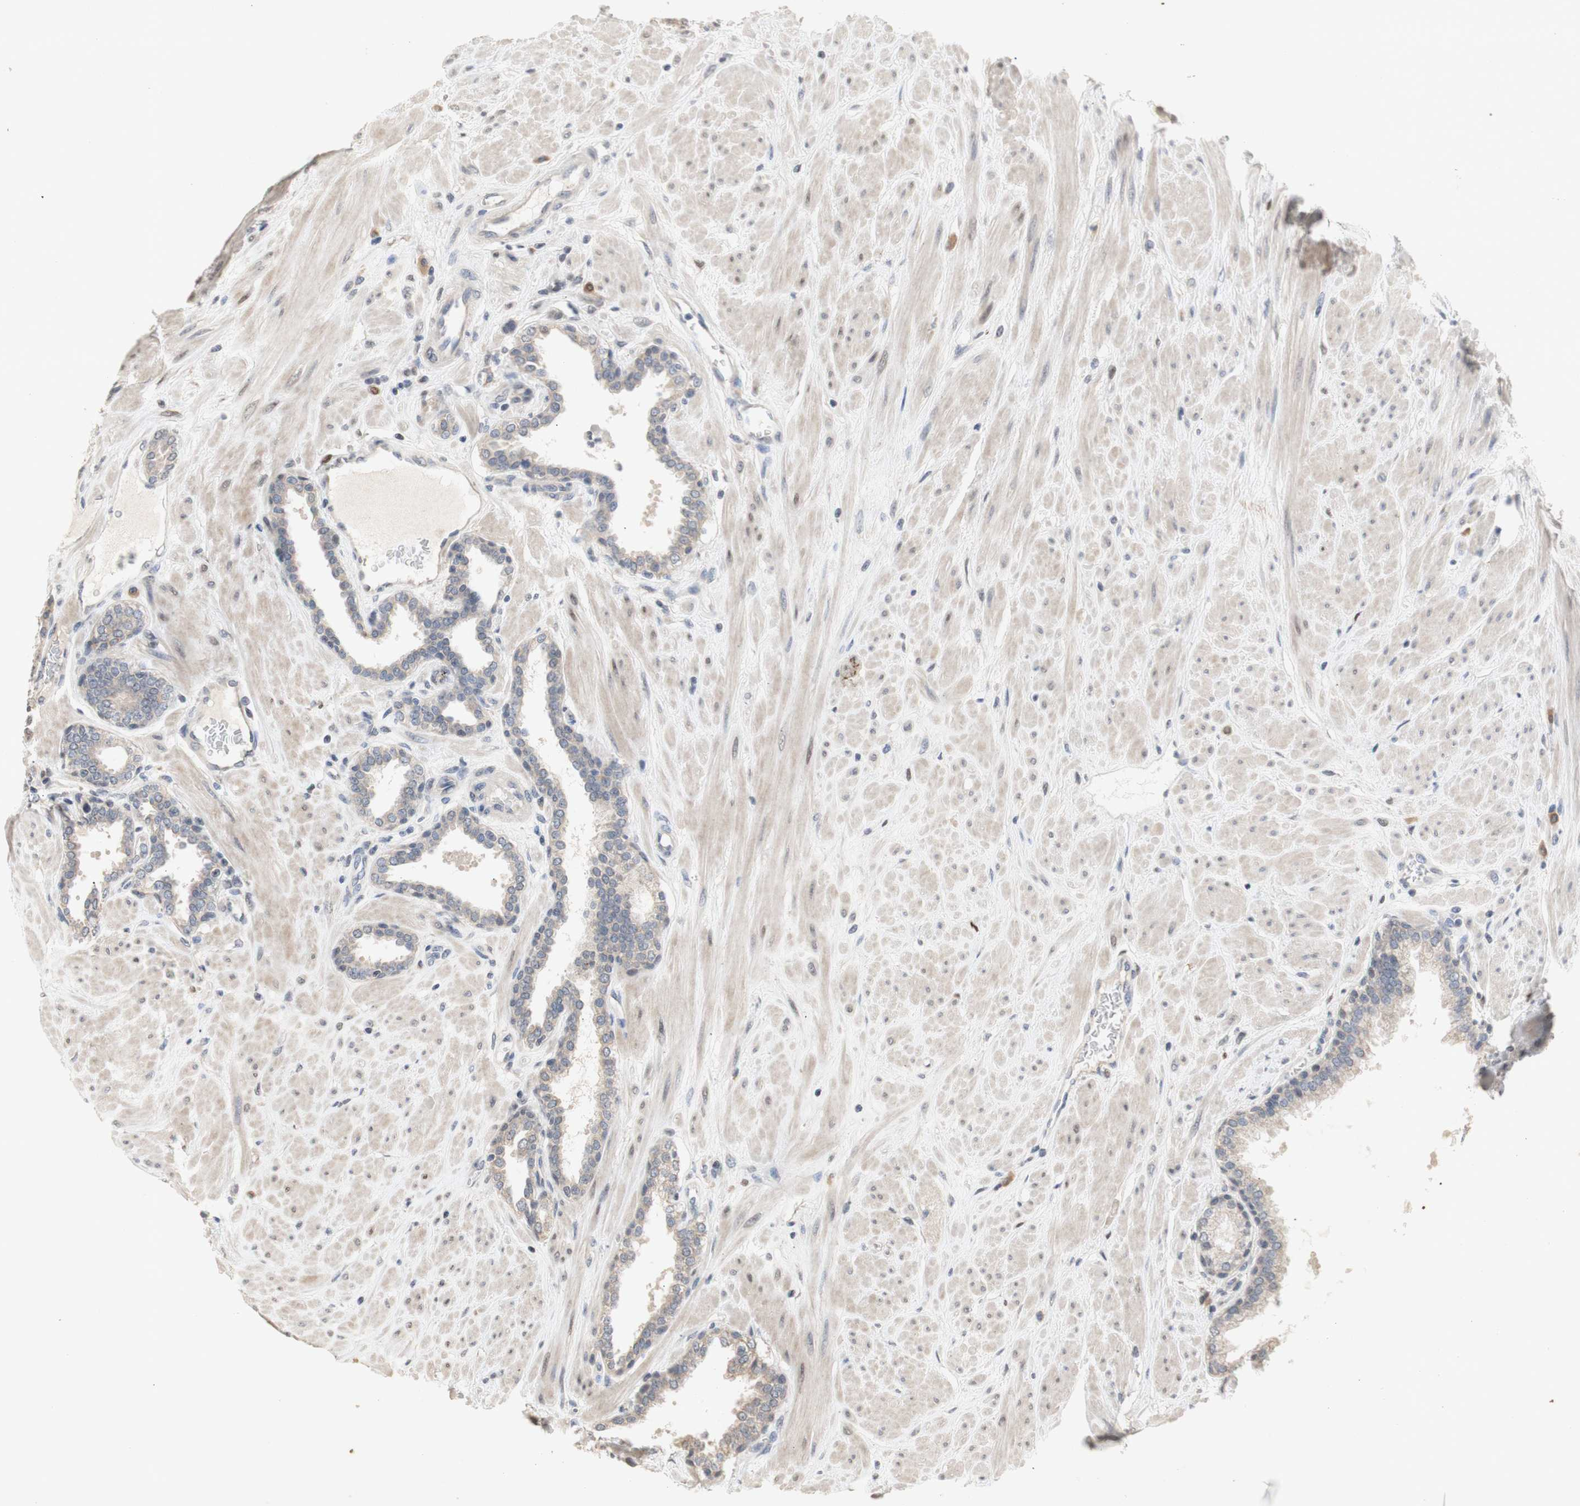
{"staining": {"intensity": "weak", "quantity": "<25%", "location": "cytoplasmic/membranous"}, "tissue": "prostate", "cell_type": "Glandular cells", "image_type": "normal", "snomed": [{"axis": "morphology", "description": "Normal tissue, NOS"}, {"axis": "topography", "description": "Prostate"}], "caption": "This histopathology image is of unremarkable prostate stained with immunohistochemistry to label a protein in brown with the nuclei are counter-stained blue. There is no expression in glandular cells.", "gene": "FOSB", "patient": {"sex": "male", "age": 51}}